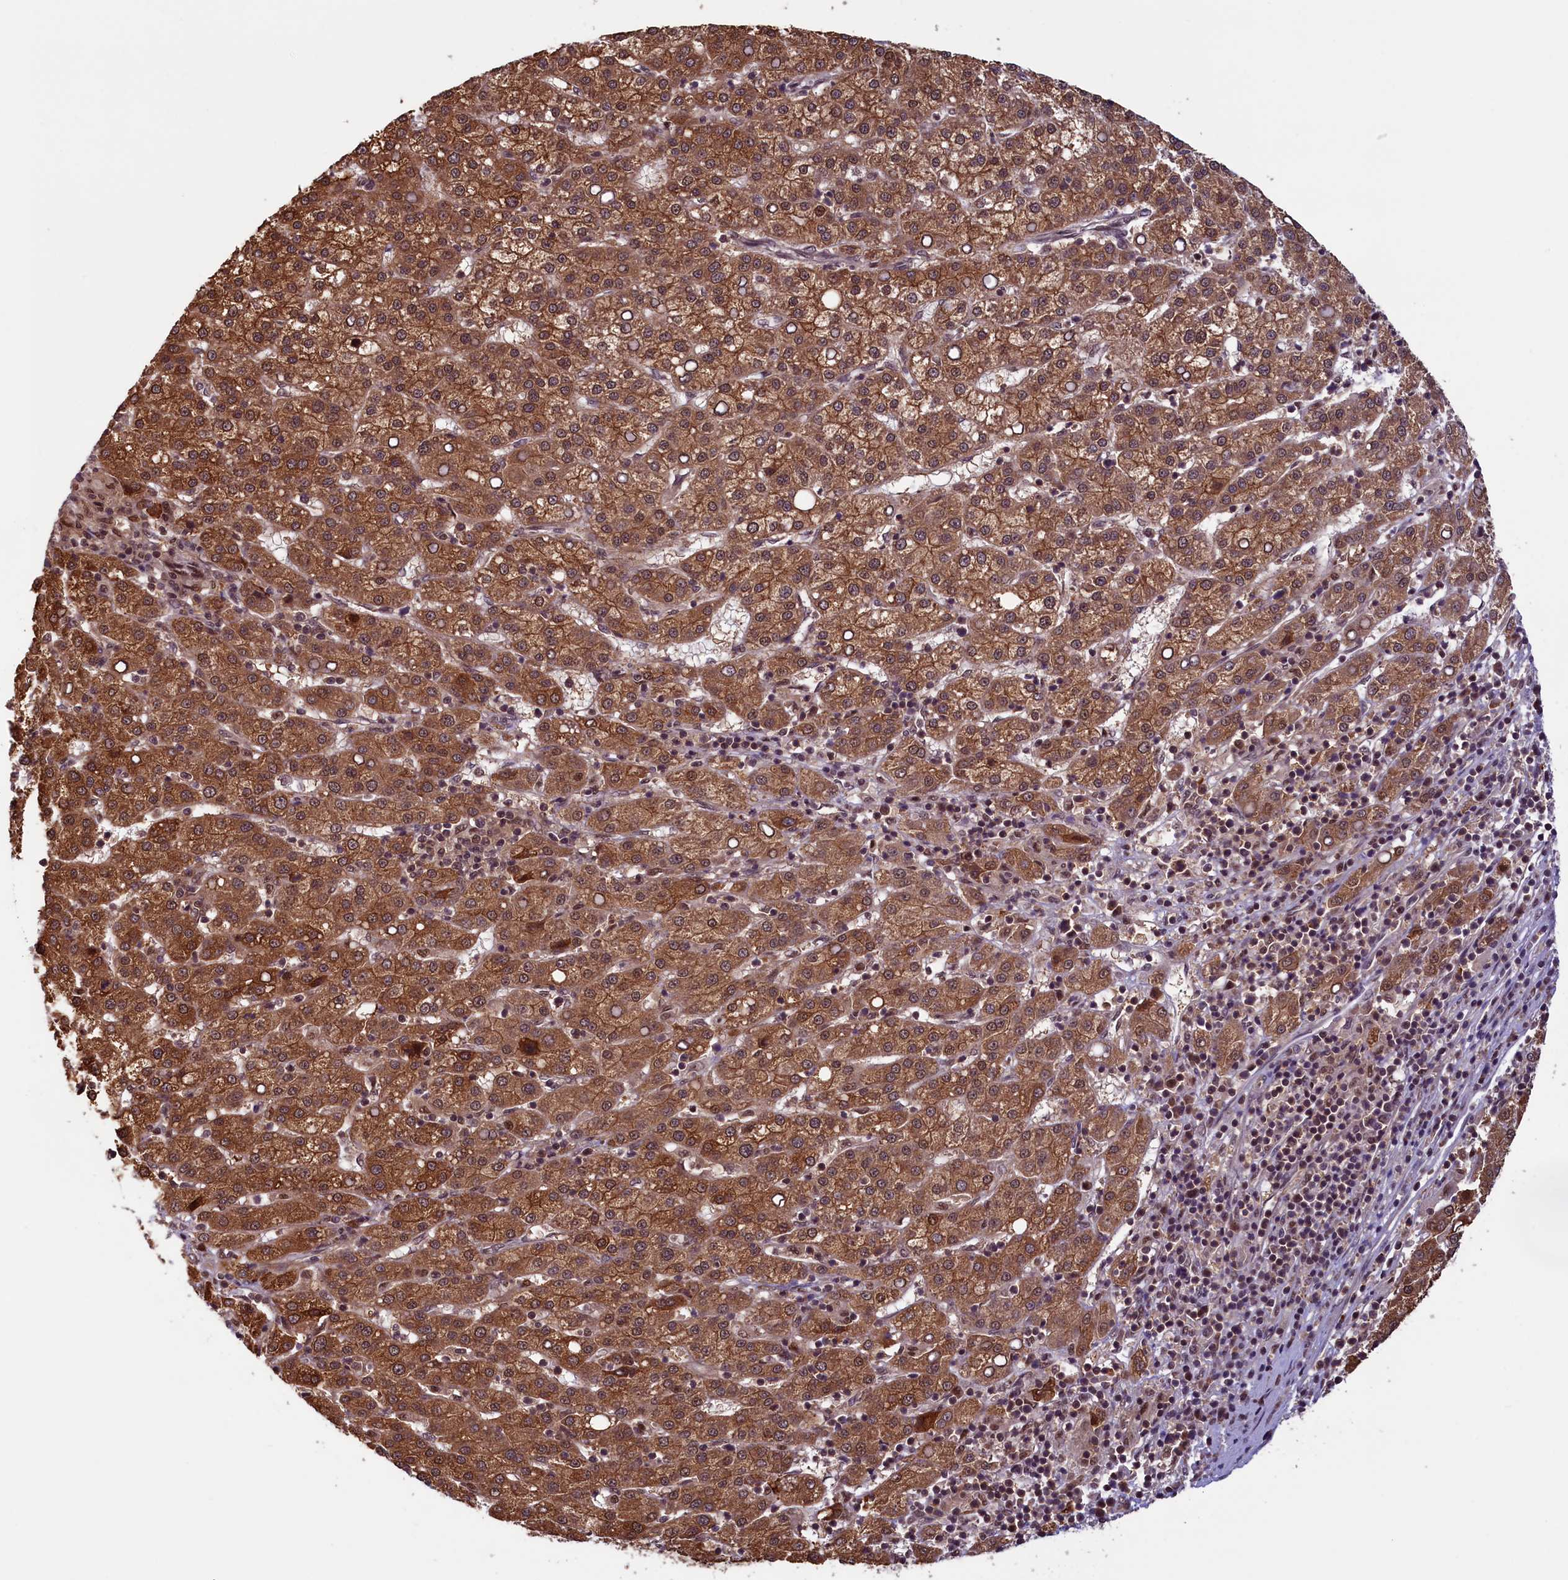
{"staining": {"intensity": "moderate", "quantity": ">75%", "location": "cytoplasmic/membranous,nuclear"}, "tissue": "liver cancer", "cell_type": "Tumor cells", "image_type": "cancer", "snomed": [{"axis": "morphology", "description": "Carcinoma, Hepatocellular, NOS"}, {"axis": "topography", "description": "Liver"}], "caption": "IHC of human hepatocellular carcinoma (liver) demonstrates medium levels of moderate cytoplasmic/membranous and nuclear staining in about >75% of tumor cells.", "gene": "SLC7A6OS", "patient": {"sex": "female", "age": 58}}